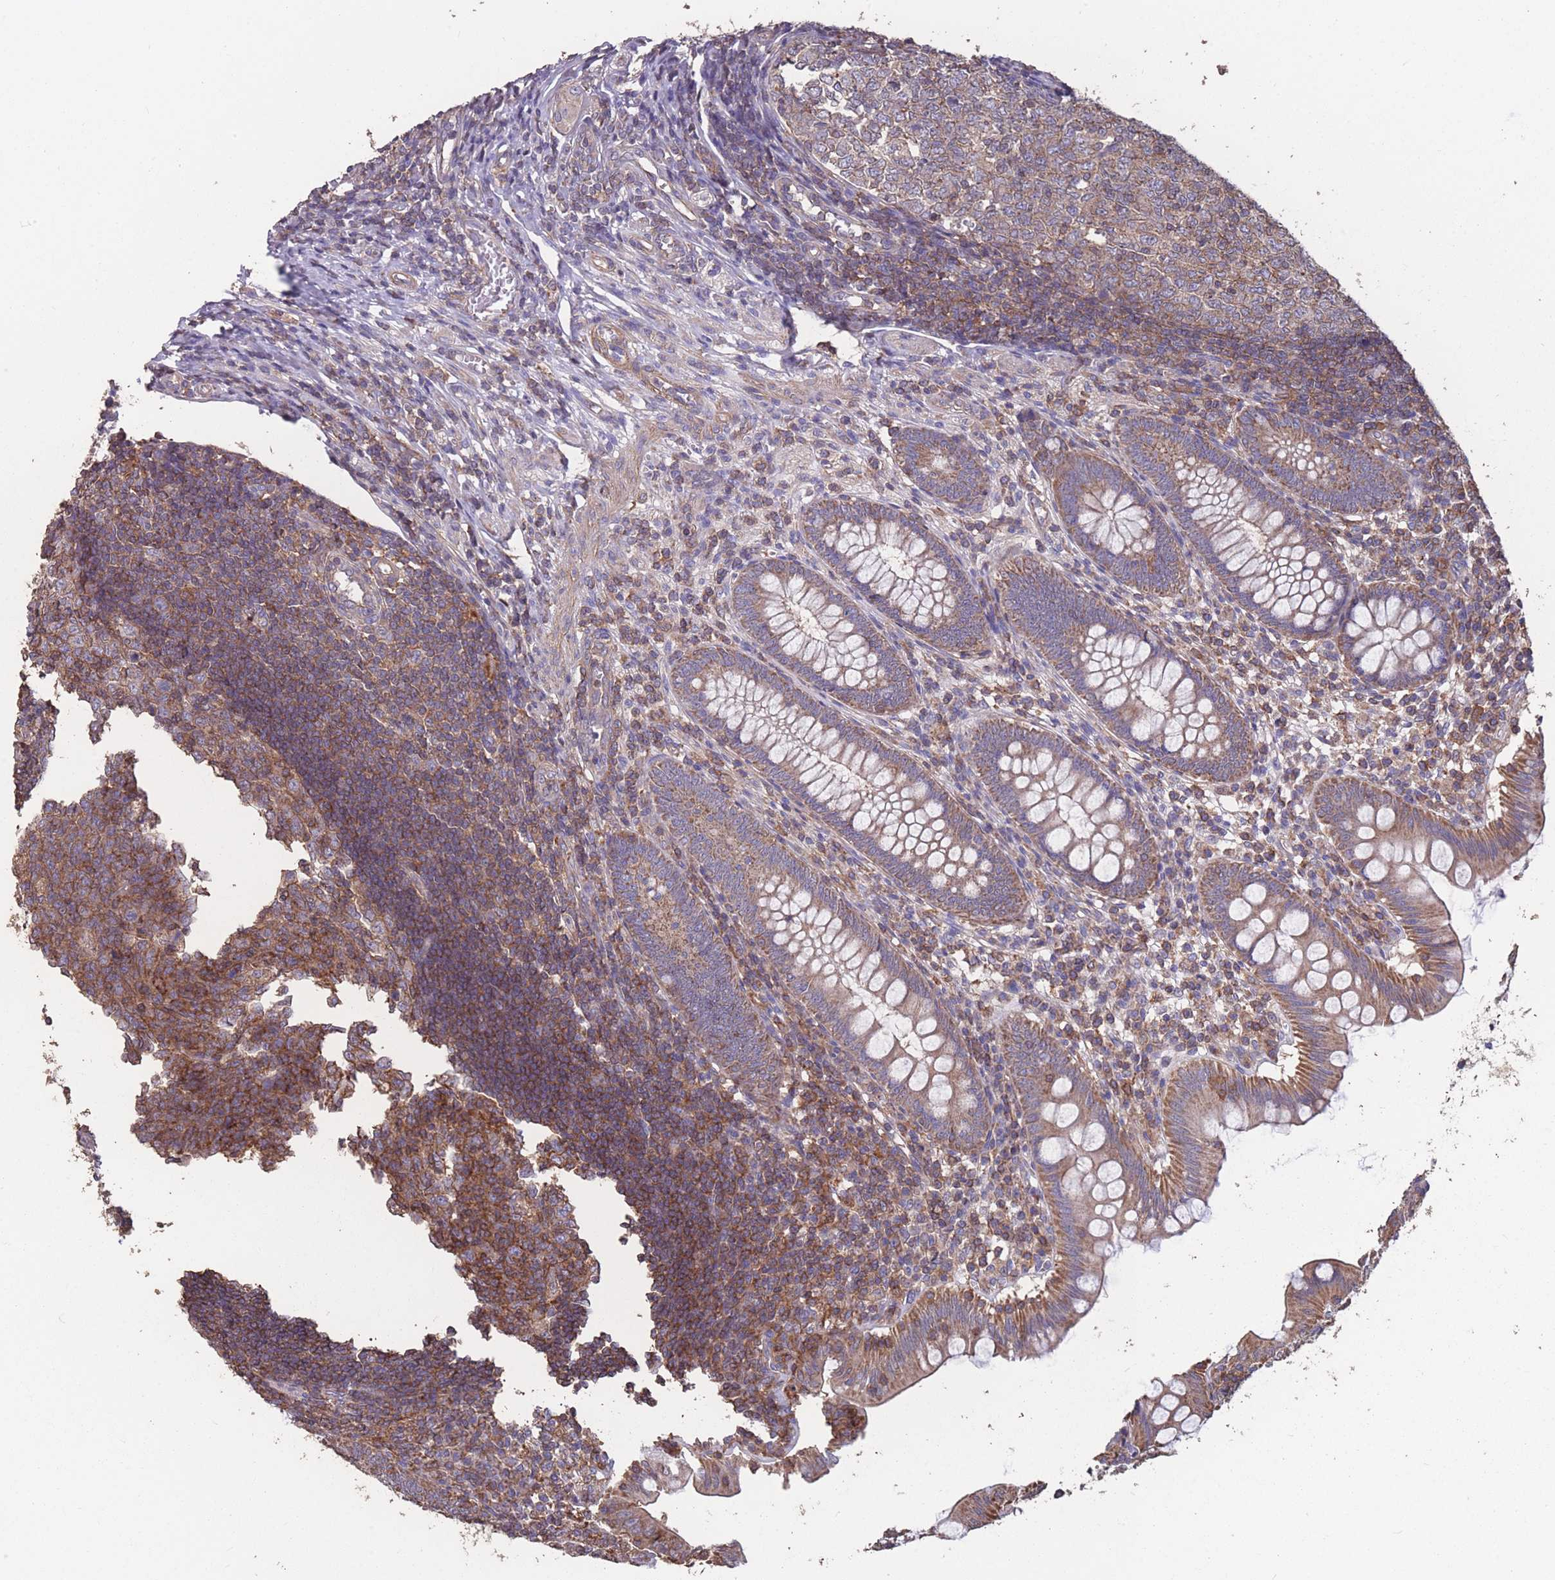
{"staining": {"intensity": "weak", "quantity": ">75%", "location": "cytoplasmic/membranous"}, "tissue": "appendix", "cell_type": "Glandular cells", "image_type": "normal", "snomed": [{"axis": "morphology", "description": "Normal tissue, NOS"}, {"axis": "topography", "description": "Appendix"}], "caption": "Brown immunohistochemical staining in normal appendix demonstrates weak cytoplasmic/membranous staining in approximately >75% of glandular cells.", "gene": "NUDT21", "patient": {"sex": "male", "age": 14}}